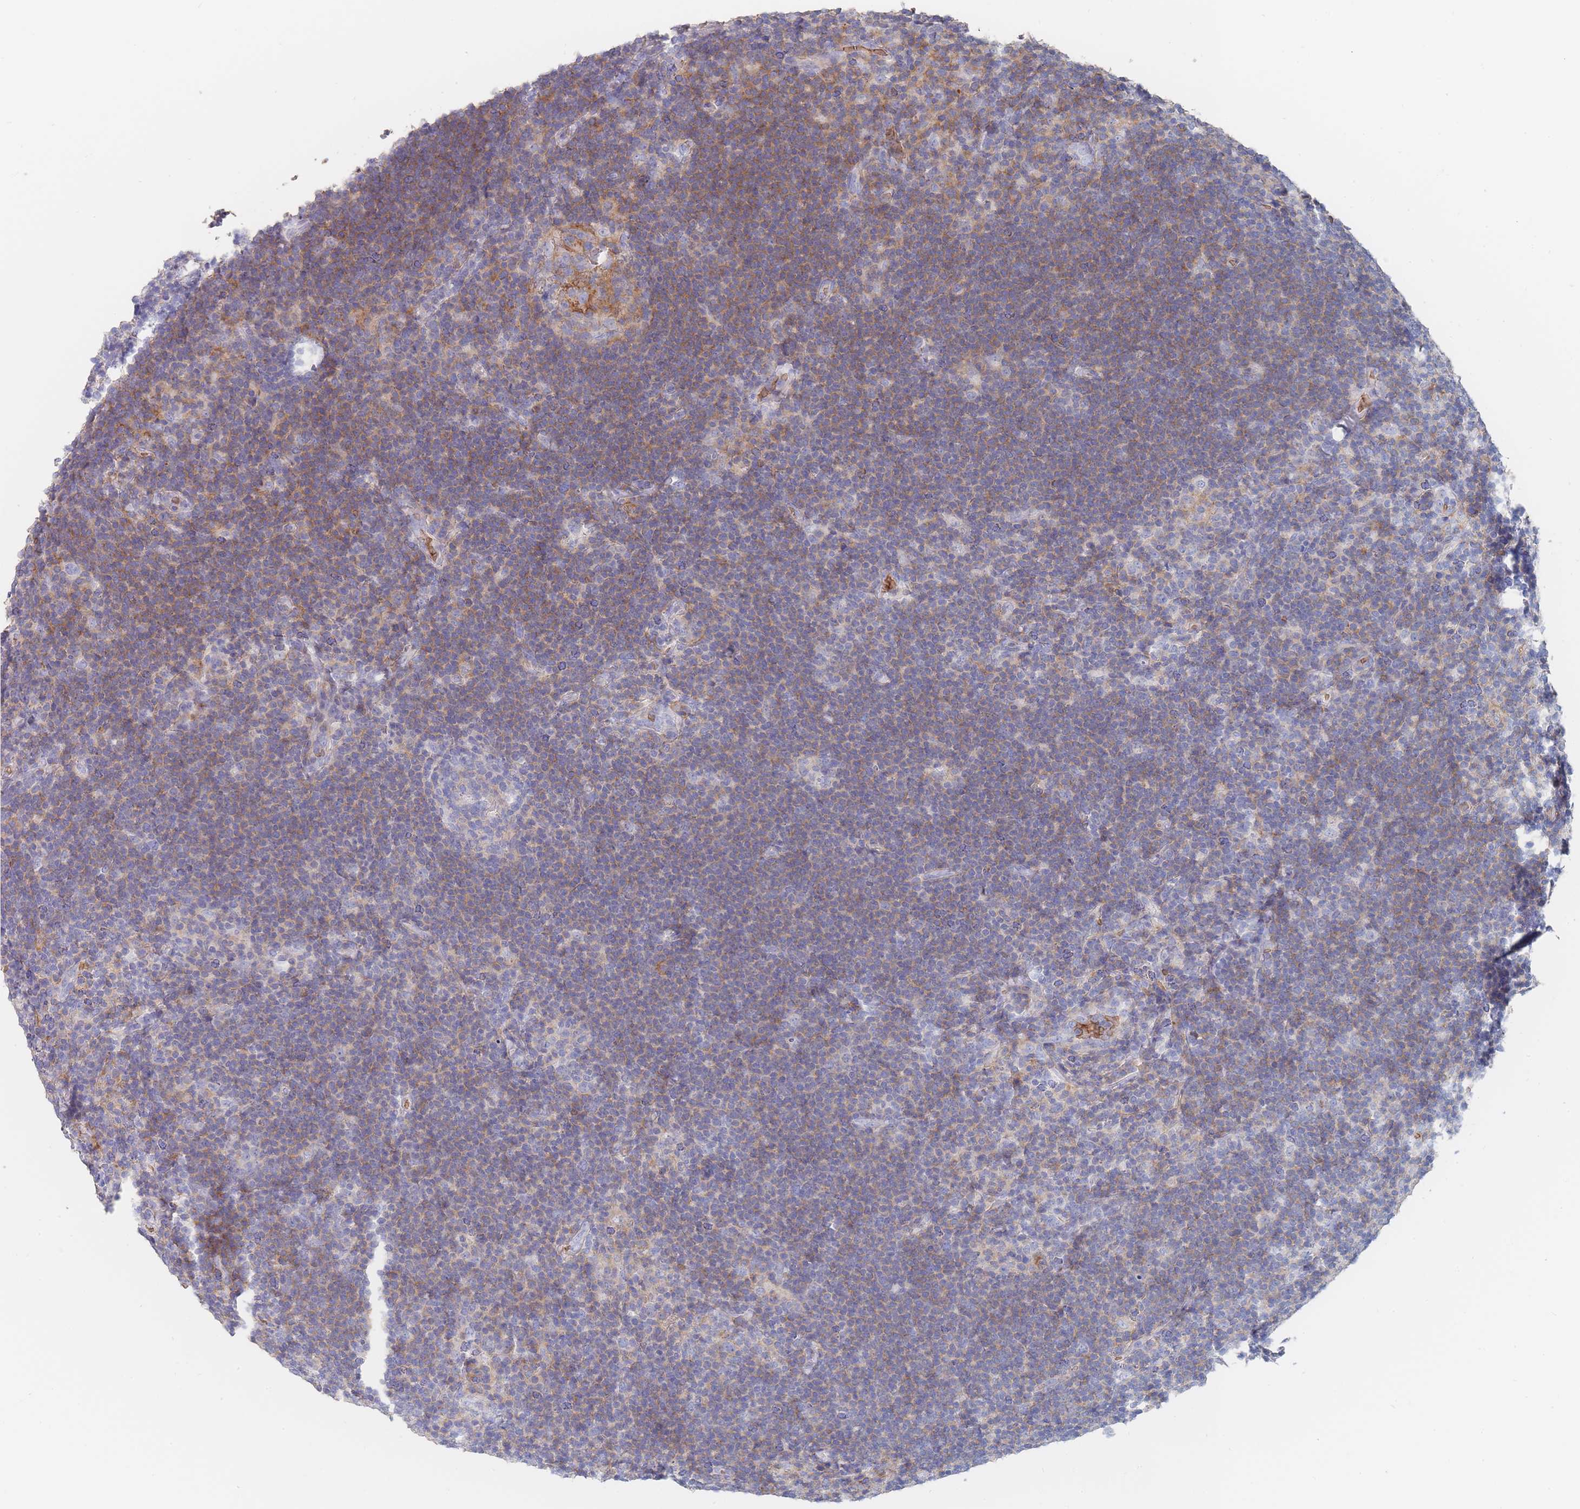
{"staining": {"intensity": "negative", "quantity": "none", "location": "none"}, "tissue": "lymphoma", "cell_type": "Tumor cells", "image_type": "cancer", "snomed": [{"axis": "morphology", "description": "Hodgkin's disease, NOS"}, {"axis": "topography", "description": "Lymph node"}], "caption": "Lymphoma was stained to show a protein in brown. There is no significant expression in tumor cells.", "gene": "SLC2A1", "patient": {"sex": "female", "age": 57}}